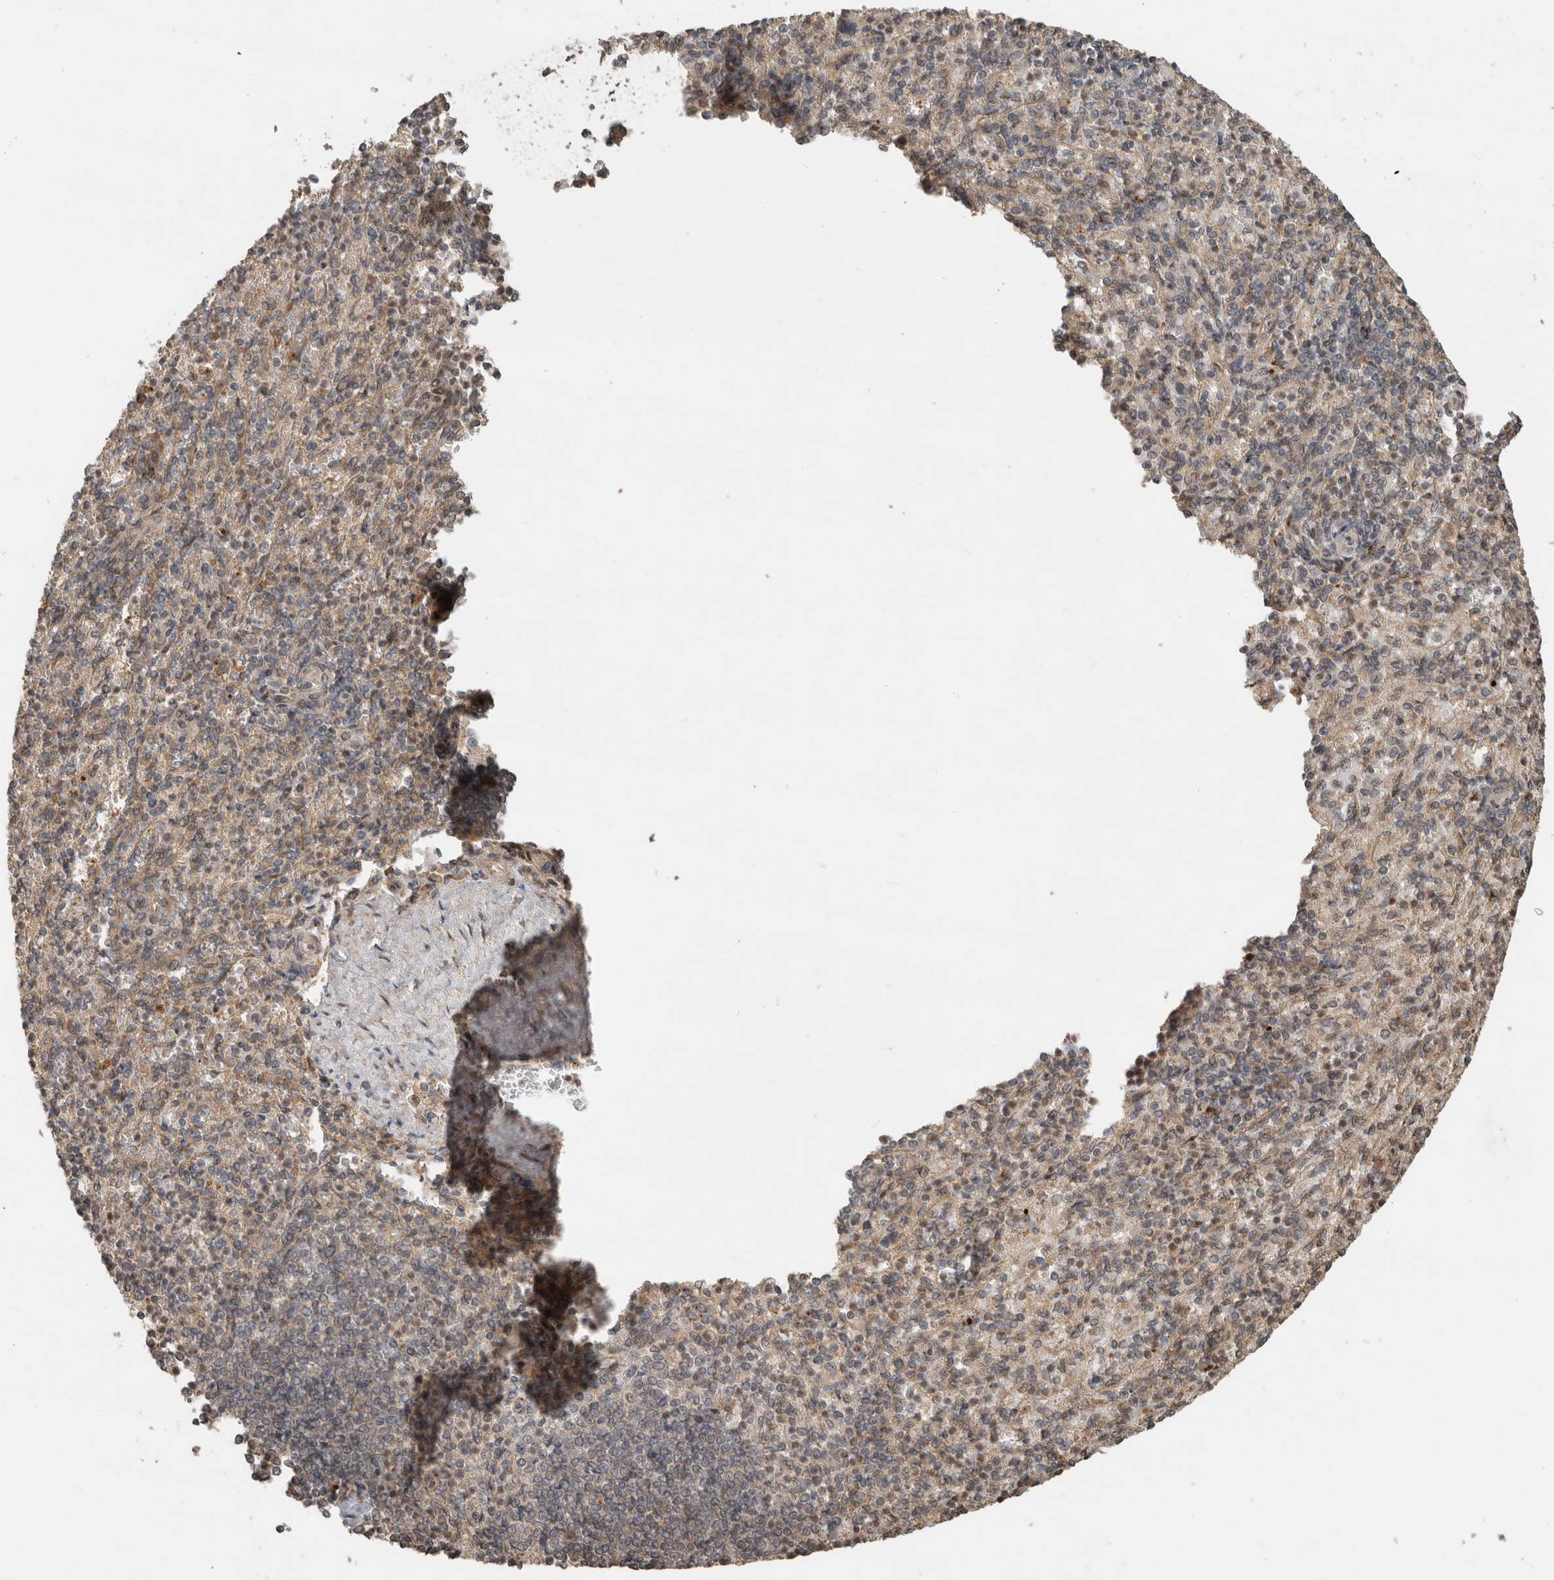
{"staining": {"intensity": "weak", "quantity": "<25%", "location": "cytoplasmic/membranous"}, "tissue": "spleen", "cell_type": "Cells in red pulp", "image_type": "normal", "snomed": [{"axis": "morphology", "description": "Normal tissue, NOS"}, {"axis": "topography", "description": "Spleen"}], "caption": "This is an IHC image of normal human spleen. There is no positivity in cells in red pulp.", "gene": "PITPNC1", "patient": {"sex": "female", "age": 74}}